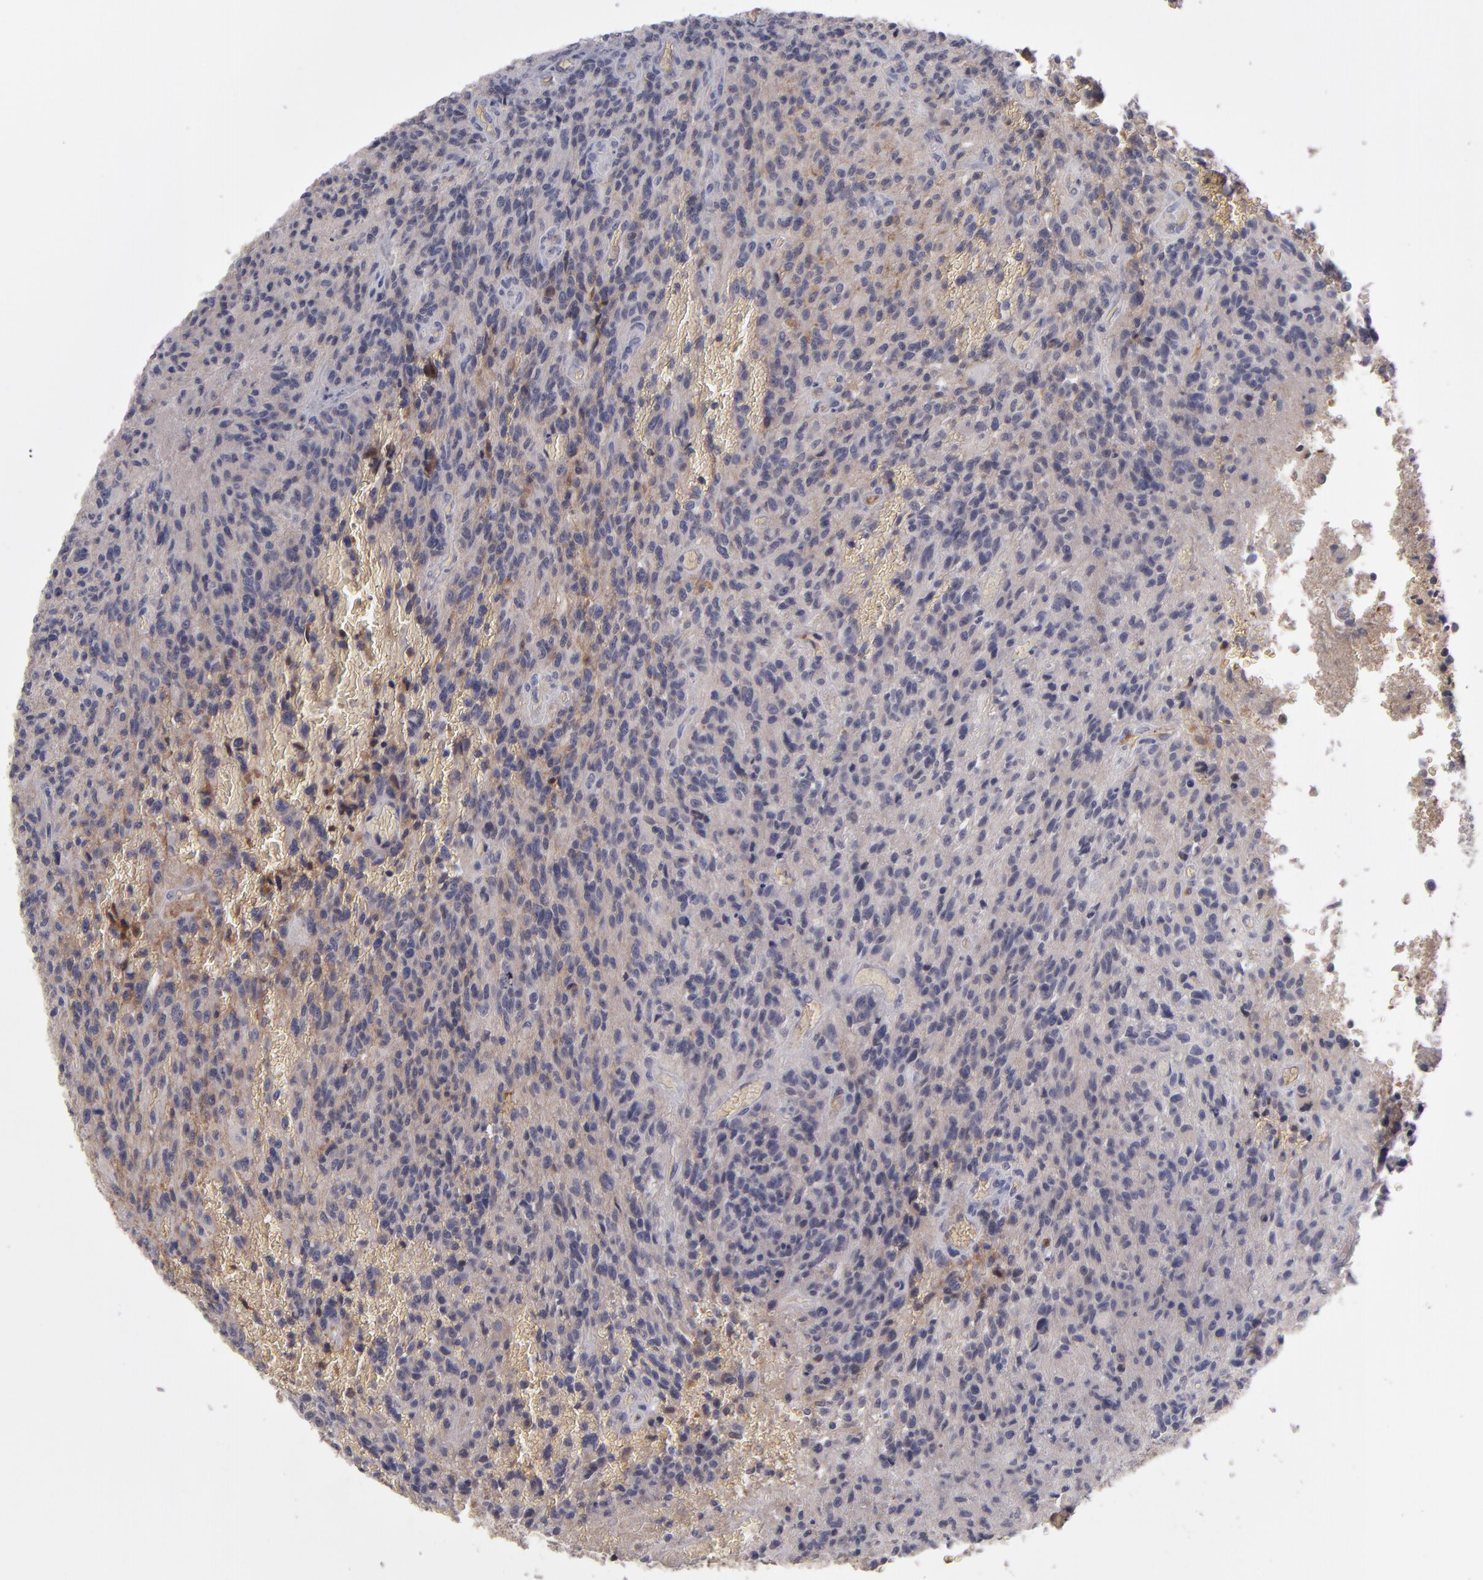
{"staining": {"intensity": "weak", "quantity": "<25%", "location": "cytoplasmic/membranous"}, "tissue": "glioma", "cell_type": "Tumor cells", "image_type": "cancer", "snomed": [{"axis": "morphology", "description": "Normal tissue, NOS"}, {"axis": "morphology", "description": "Glioma, malignant, High grade"}, {"axis": "topography", "description": "Cerebral cortex"}], "caption": "Immunohistochemical staining of human glioma exhibits no significant staining in tumor cells.", "gene": "ITIH4", "patient": {"sex": "male", "age": 56}}